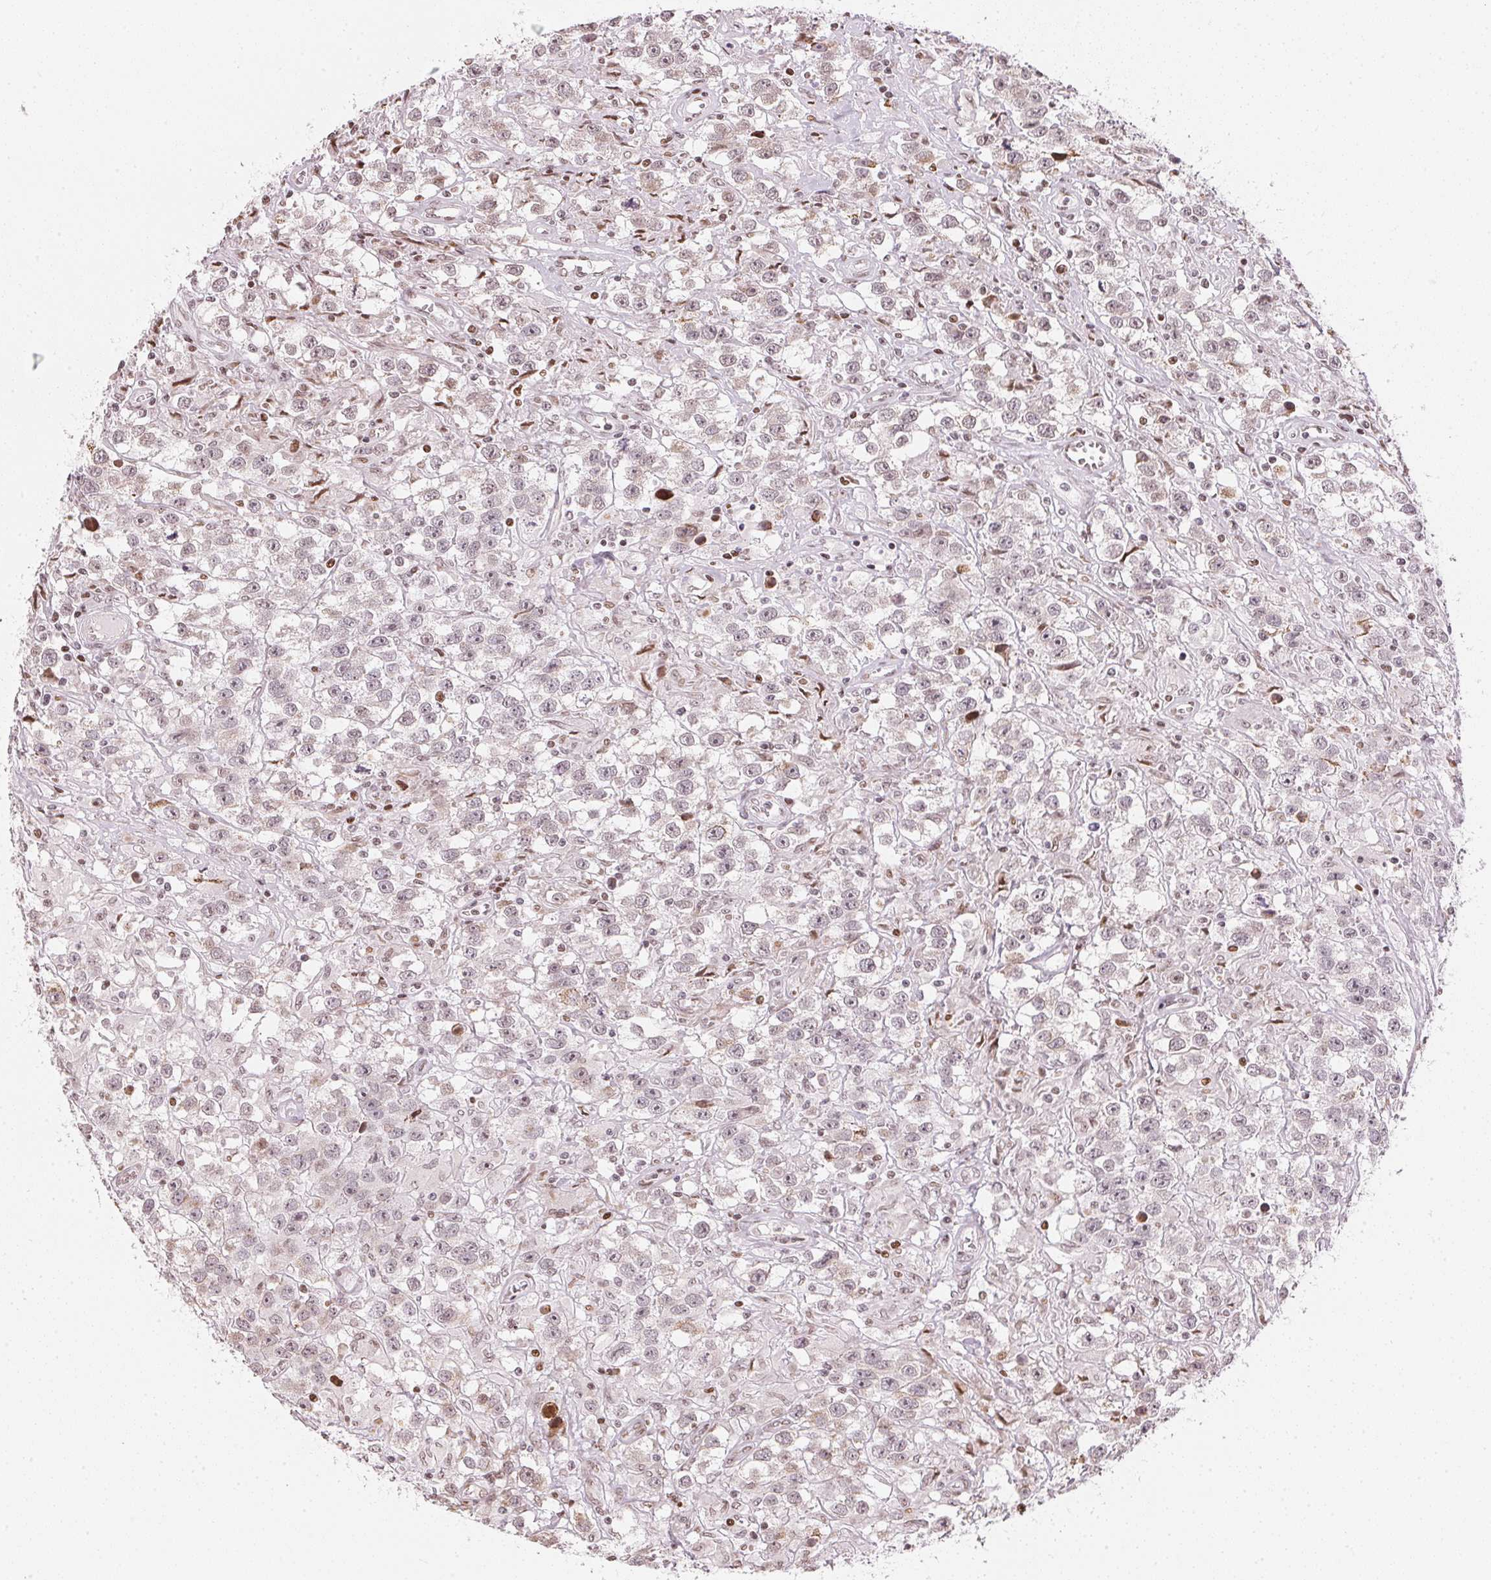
{"staining": {"intensity": "weak", "quantity": "<25%", "location": "nuclear"}, "tissue": "testis cancer", "cell_type": "Tumor cells", "image_type": "cancer", "snomed": [{"axis": "morphology", "description": "Seminoma, NOS"}, {"axis": "topography", "description": "Testis"}], "caption": "Human testis cancer (seminoma) stained for a protein using IHC displays no expression in tumor cells.", "gene": "KAT6A", "patient": {"sex": "male", "age": 43}}